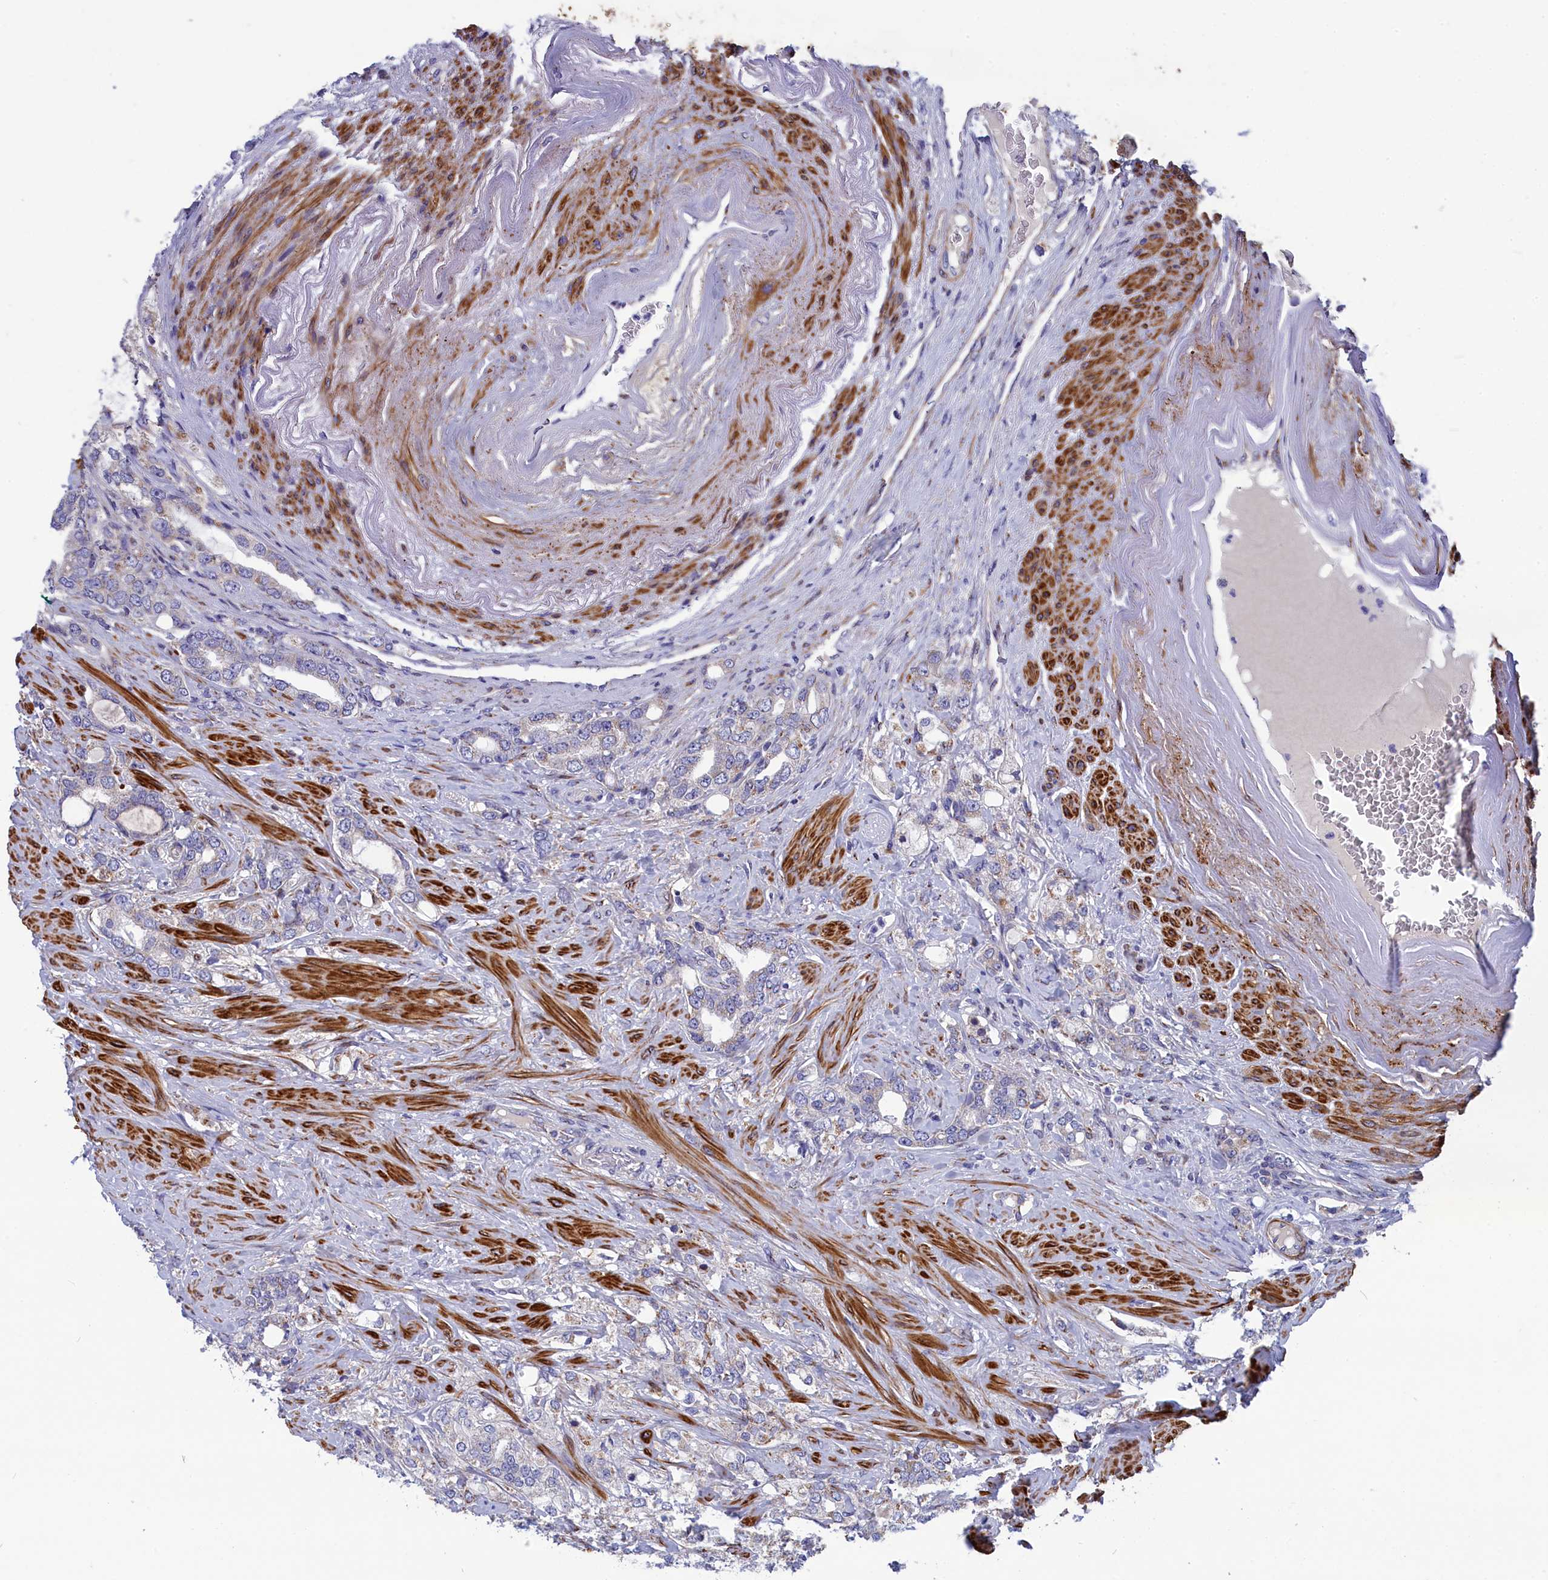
{"staining": {"intensity": "weak", "quantity": "<25%", "location": "cytoplasmic/membranous"}, "tissue": "prostate cancer", "cell_type": "Tumor cells", "image_type": "cancer", "snomed": [{"axis": "morphology", "description": "Adenocarcinoma, High grade"}, {"axis": "topography", "description": "Prostate"}], "caption": "This micrograph is of prostate cancer stained with IHC to label a protein in brown with the nuclei are counter-stained blue. There is no expression in tumor cells. (DAB immunohistochemistry (IHC) with hematoxylin counter stain).", "gene": "TUBGCP4", "patient": {"sex": "male", "age": 64}}